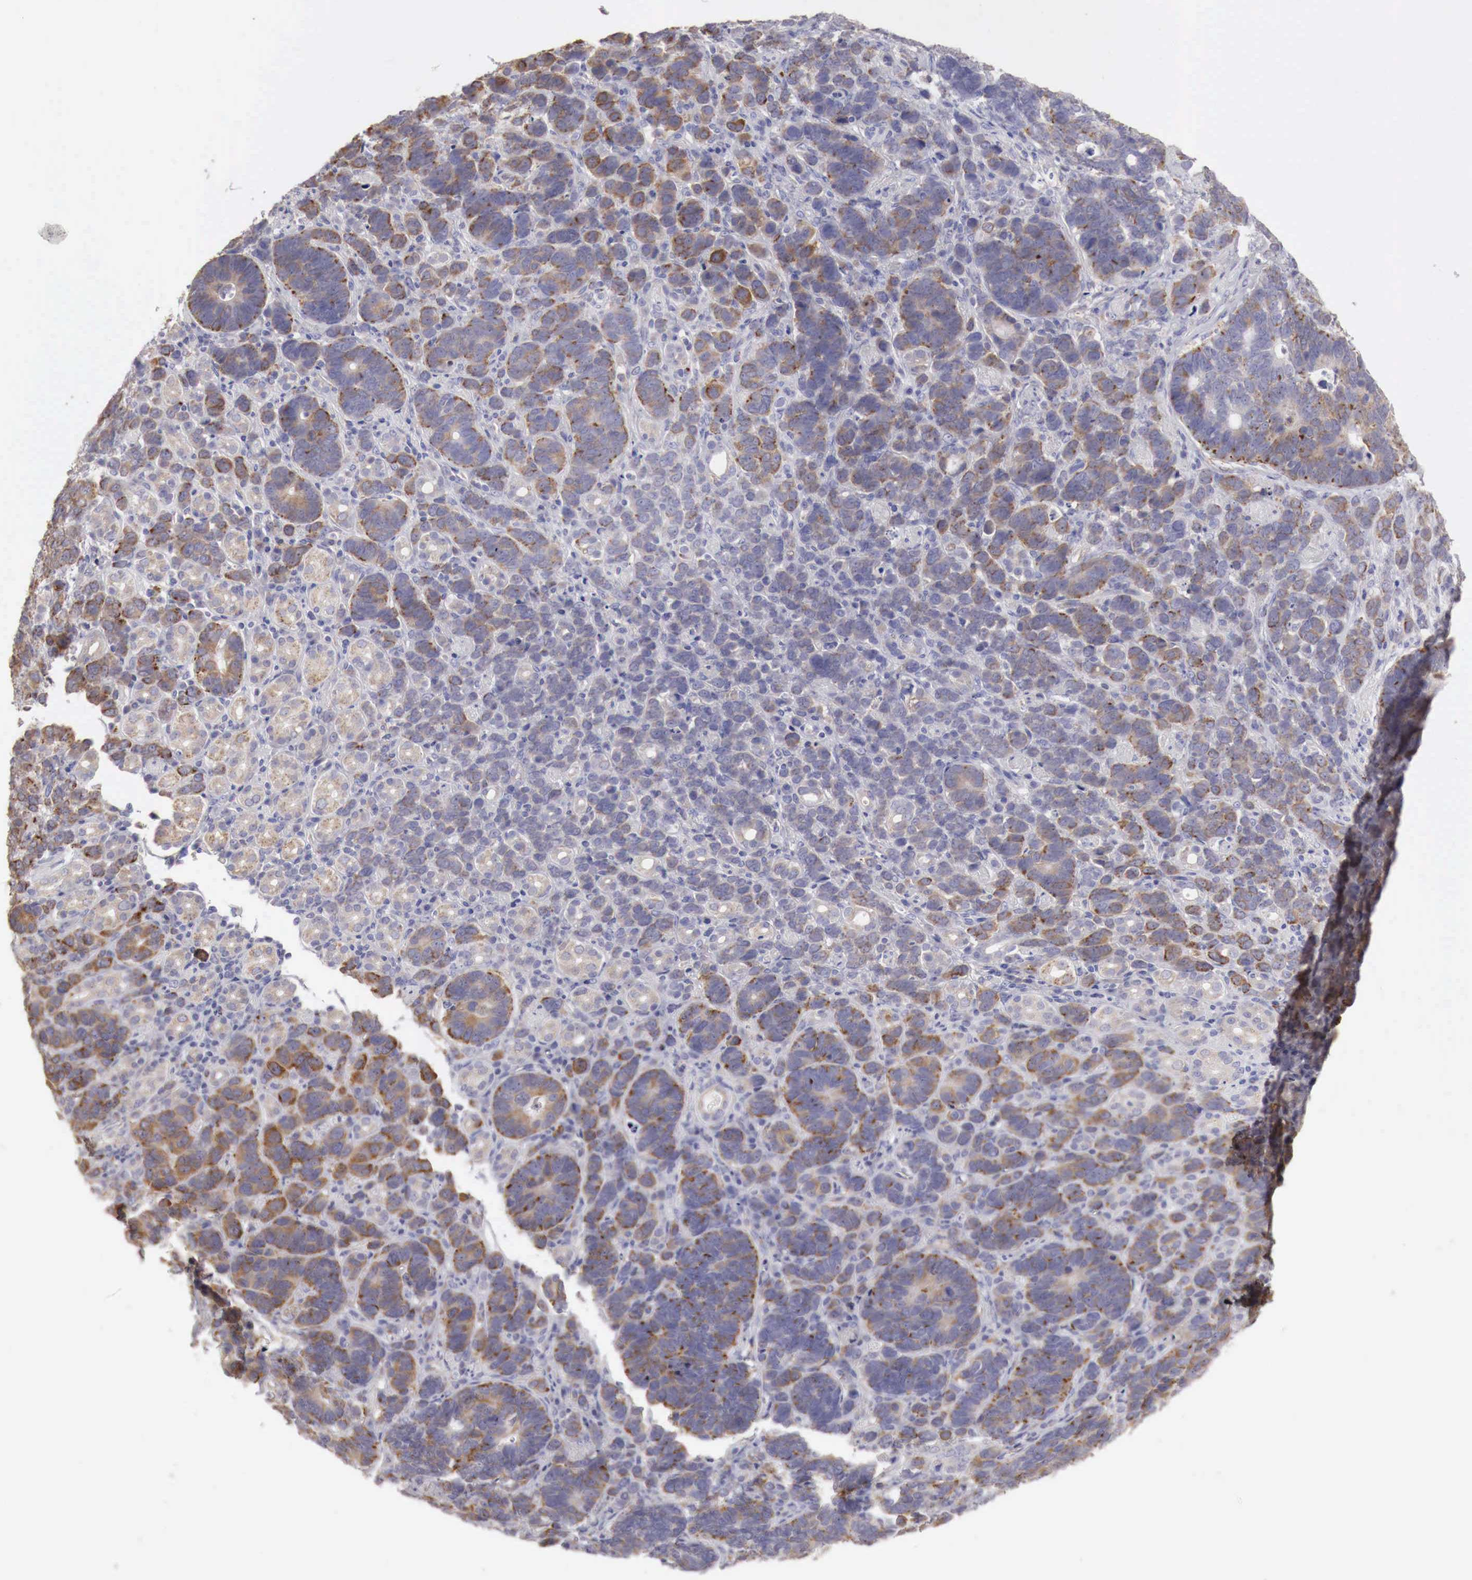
{"staining": {"intensity": "weak", "quantity": "25%-75%", "location": "cytoplasmic/membranous"}, "tissue": "stomach cancer", "cell_type": "Tumor cells", "image_type": "cancer", "snomed": [{"axis": "morphology", "description": "Adenocarcinoma, NOS"}, {"axis": "topography", "description": "Stomach, upper"}], "caption": "Protein expression analysis of human stomach adenocarcinoma reveals weak cytoplasmic/membranous expression in approximately 25%-75% of tumor cells.", "gene": "NSDHL", "patient": {"sex": "male", "age": 71}}